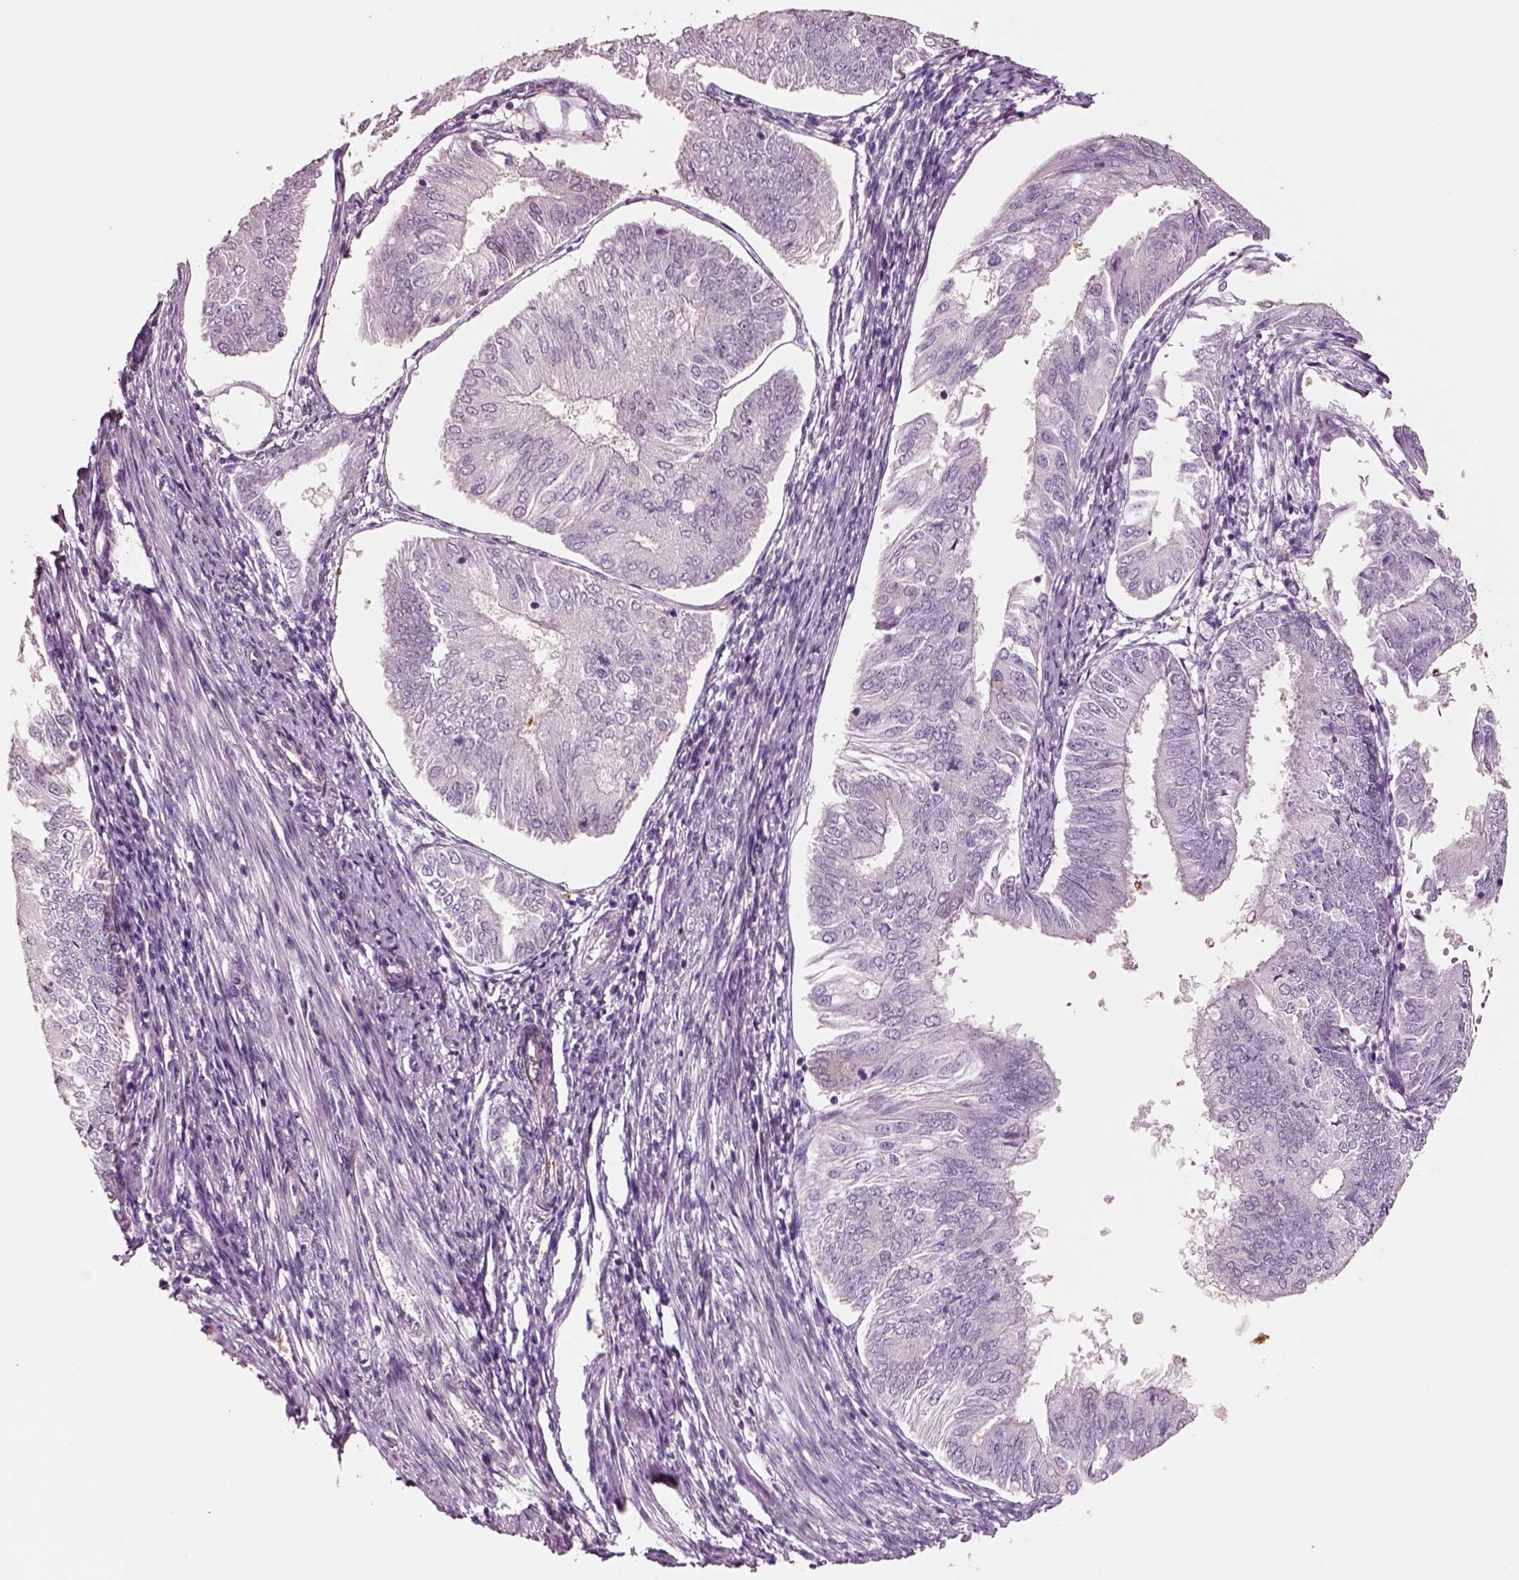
{"staining": {"intensity": "negative", "quantity": "none", "location": "none"}, "tissue": "endometrial cancer", "cell_type": "Tumor cells", "image_type": "cancer", "snomed": [{"axis": "morphology", "description": "Adenocarcinoma, NOS"}, {"axis": "topography", "description": "Endometrium"}], "caption": "A photomicrograph of human endometrial cancer (adenocarcinoma) is negative for staining in tumor cells. Brightfield microscopy of IHC stained with DAB (3,3'-diaminobenzidine) (brown) and hematoxylin (blue), captured at high magnification.", "gene": "SCML2", "patient": {"sex": "female", "age": 58}}